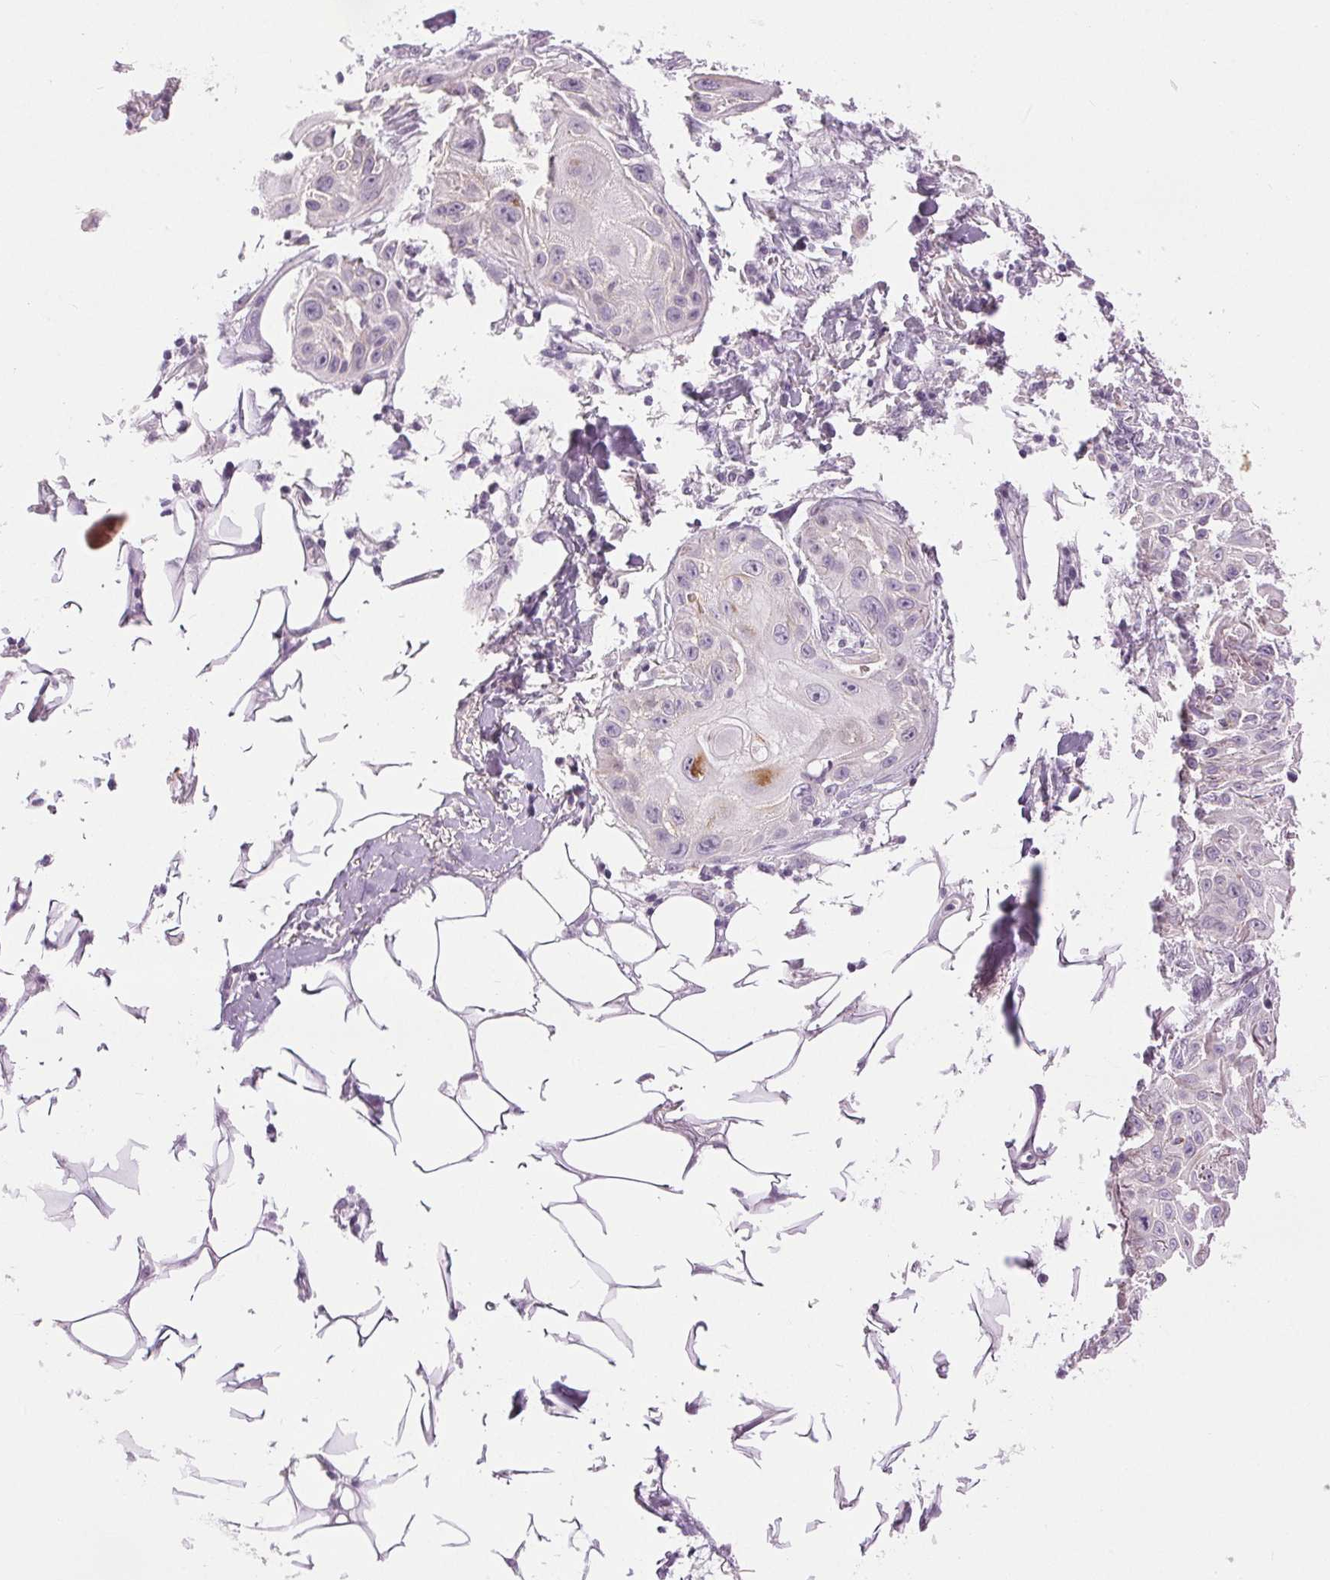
{"staining": {"intensity": "moderate", "quantity": "<25%", "location": "cytoplasmic/membranous"}, "tissue": "skin cancer", "cell_type": "Tumor cells", "image_type": "cancer", "snomed": [{"axis": "morphology", "description": "Squamous cell carcinoma, NOS"}, {"axis": "topography", "description": "Skin"}], "caption": "Human skin cancer stained with a brown dye reveals moderate cytoplasmic/membranous positive expression in about <25% of tumor cells.", "gene": "DSG3", "patient": {"sex": "female", "age": 91}}